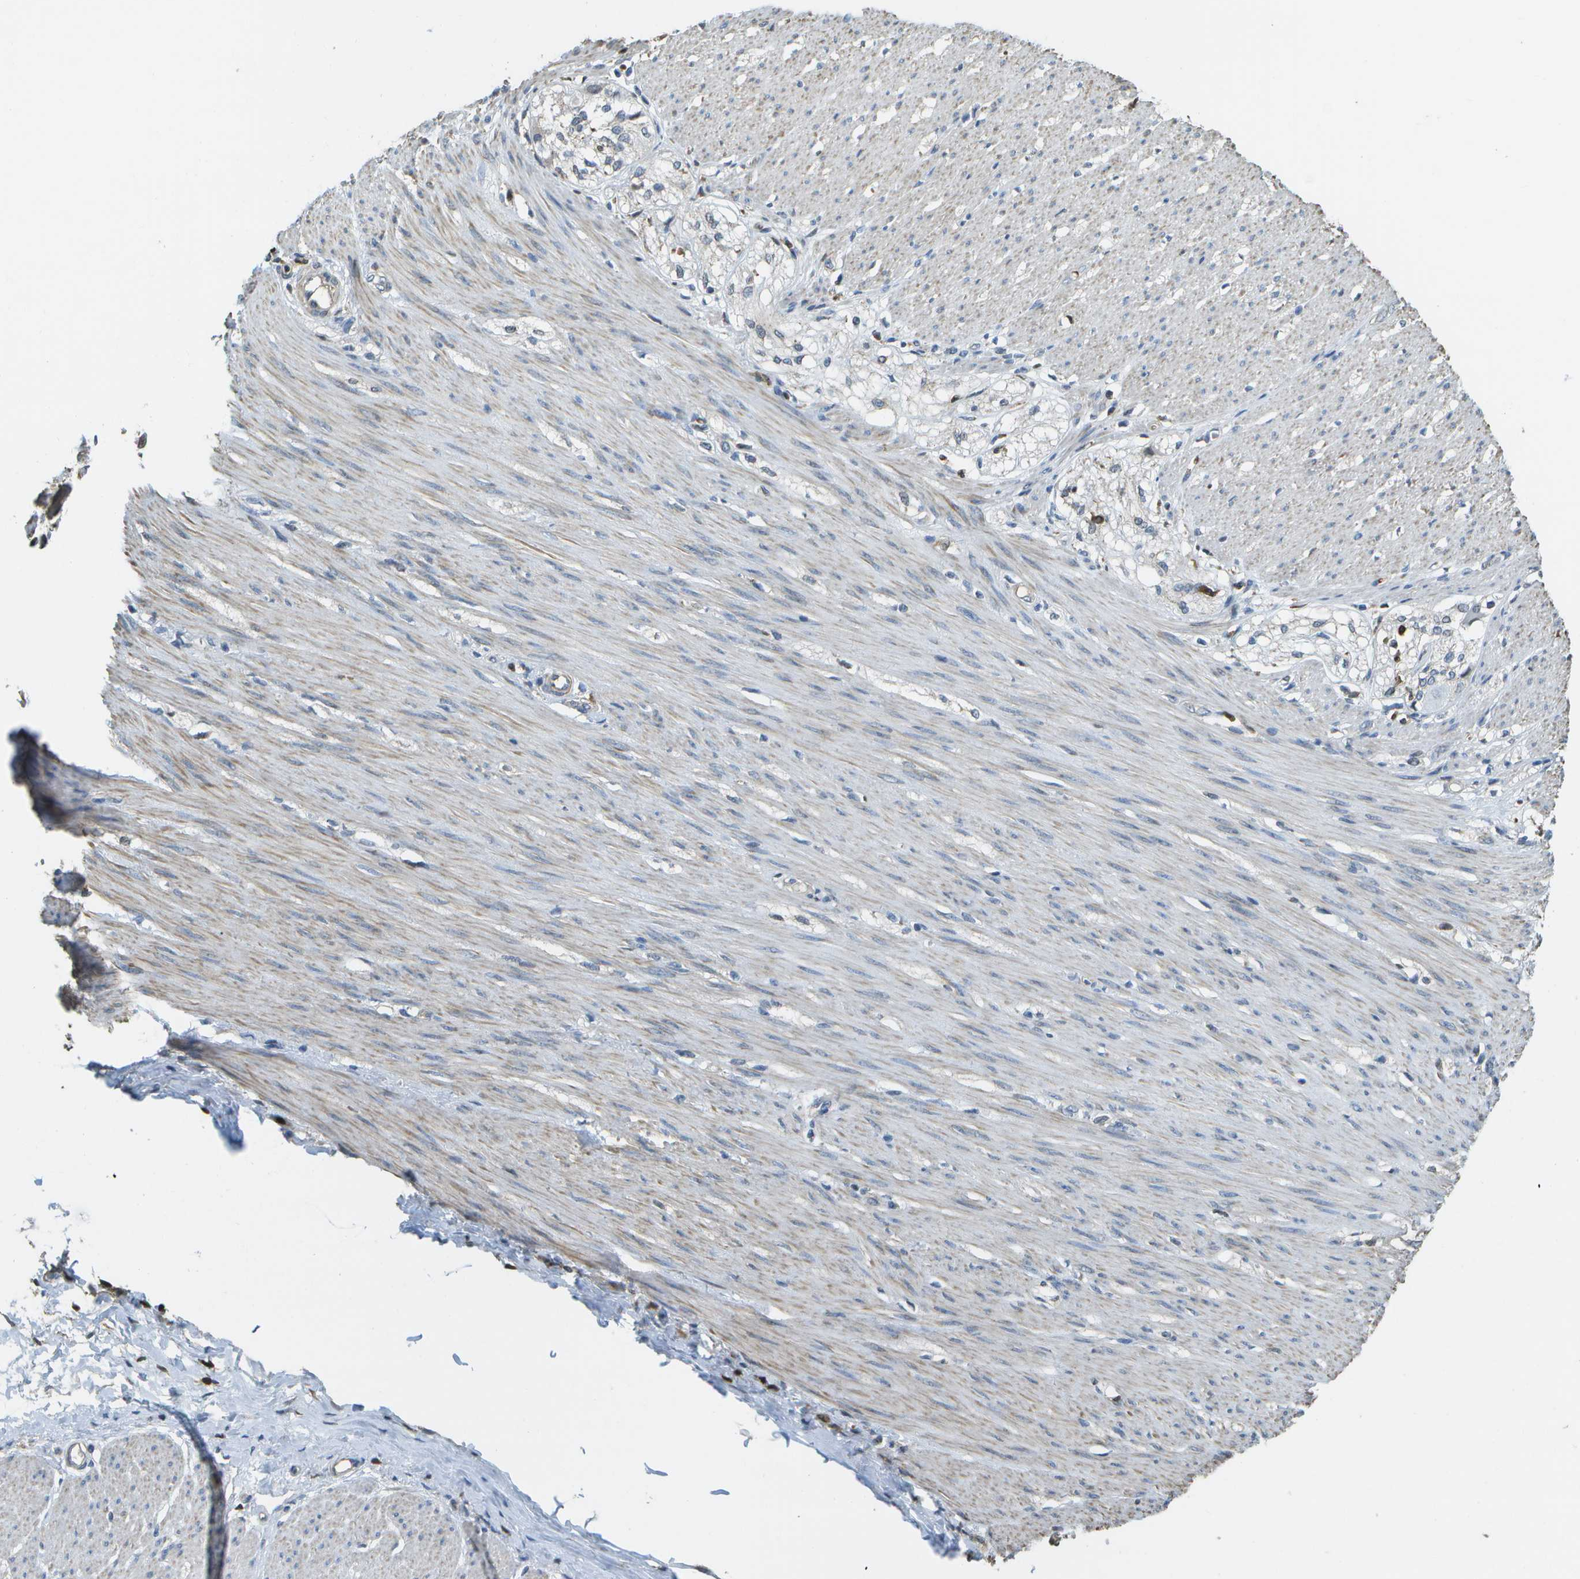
{"staining": {"intensity": "strong", "quantity": ">75%", "location": "cytoplasmic/membranous"}, "tissue": "adipose tissue", "cell_type": "Adipocytes", "image_type": "normal", "snomed": [{"axis": "morphology", "description": "Normal tissue, NOS"}, {"axis": "morphology", "description": "Adenocarcinoma, NOS"}, {"axis": "topography", "description": "Colon"}, {"axis": "topography", "description": "Peripheral nerve tissue"}], "caption": "Immunohistochemistry (DAB (3,3'-diaminobenzidine)) staining of normal adipose tissue shows strong cytoplasmic/membranous protein staining in approximately >75% of adipocytes.", "gene": "CACHD1", "patient": {"sex": "male", "age": 14}}